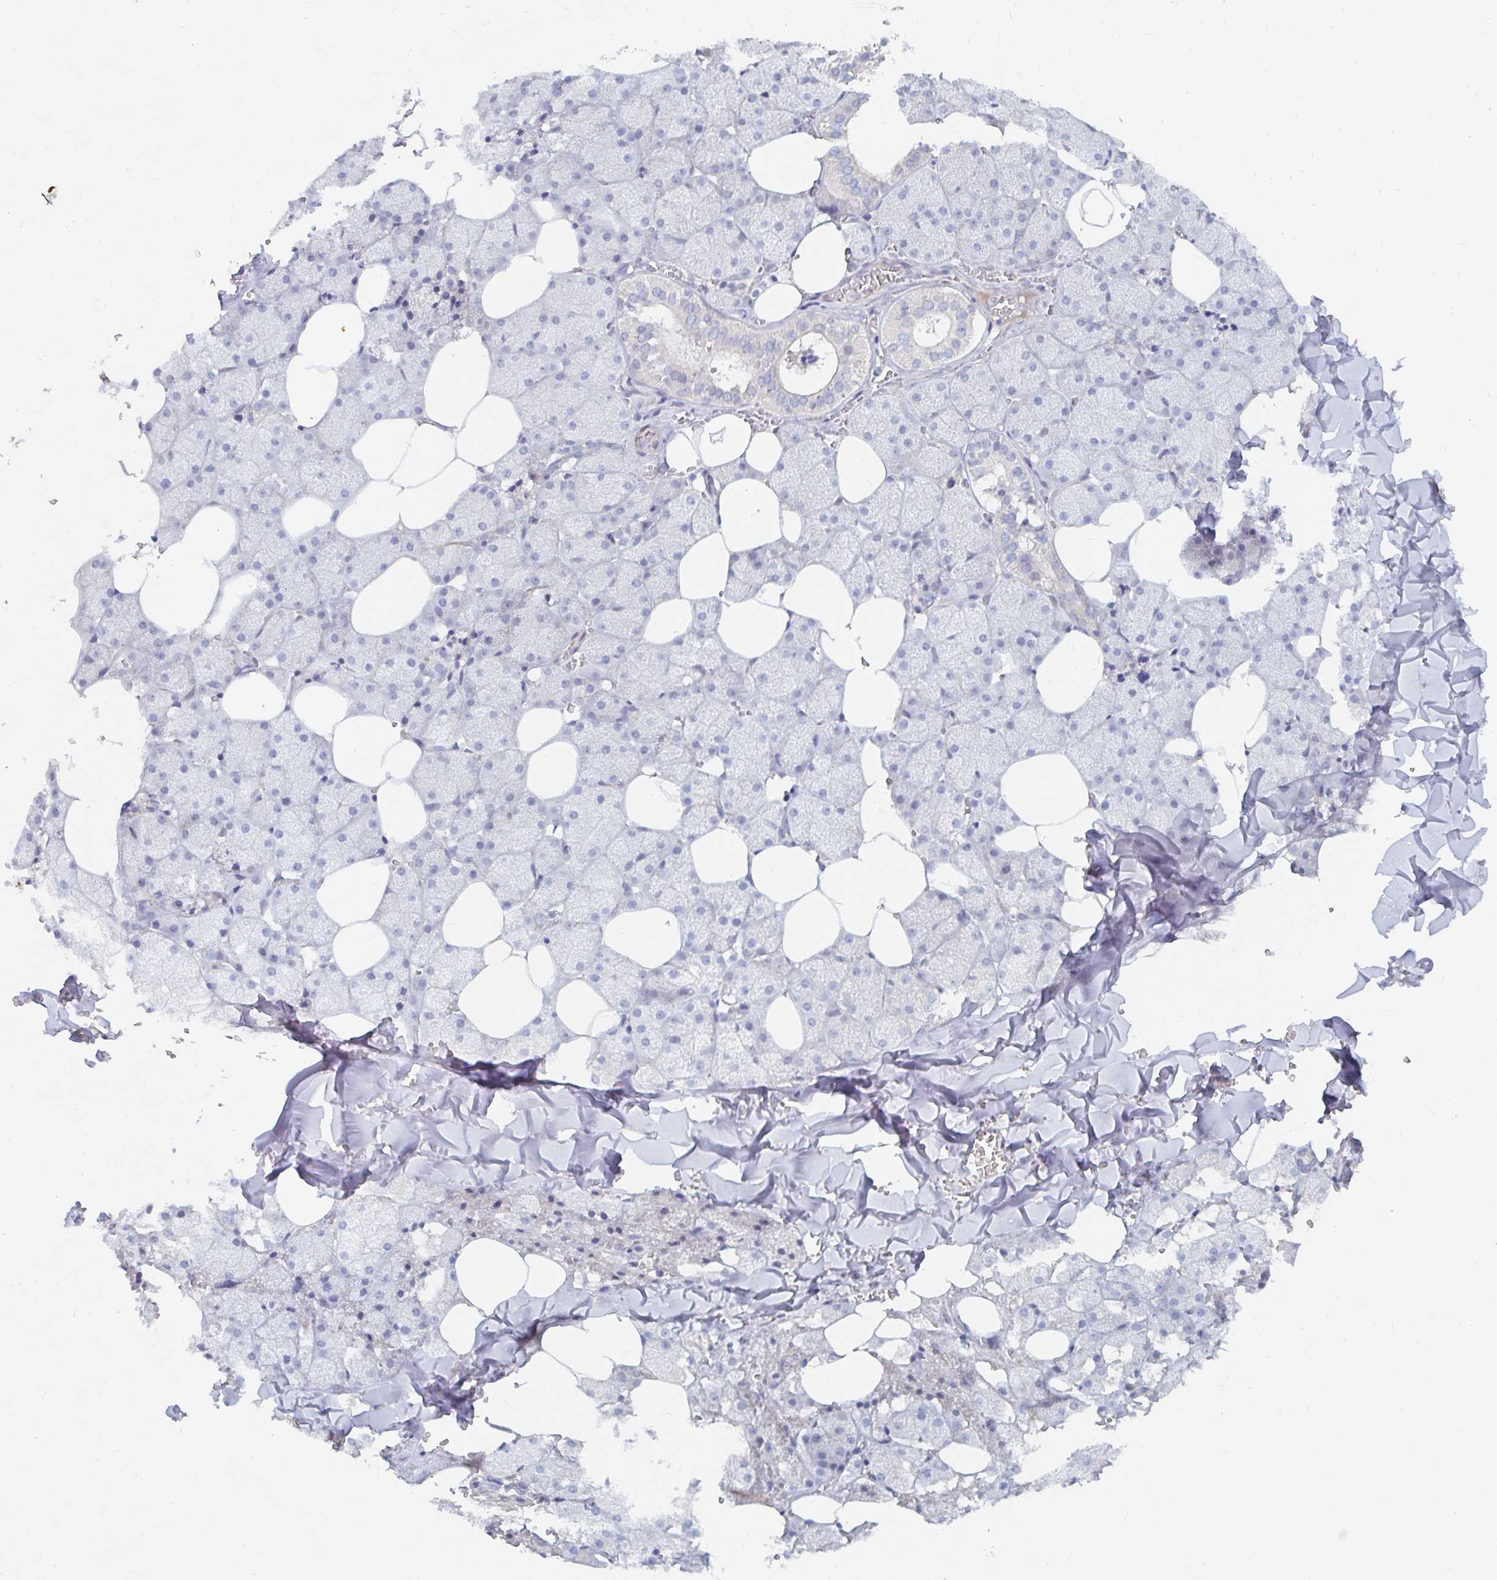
{"staining": {"intensity": "negative", "quantity": "none", "location": "none"}, "tissue": "salivary gland", "cell_type": "Glandular cells", "image_type": "normal", "snomed": [{"axis": "morphology", "description": "Normal tissue, NOS"}, {"axis": "topography", "description": "Salivary gland"}, {"axis": "topography", "description": "Peripheral nerve tissue"}], "caption": "There is no significant staining in glandular cells of salivary gland. The staining is performed using DAB (3,3'-diaminobenzidine) brown chromogen with nuclei counter-stained in using hematoxylin.", "gene": "NME9", "patient": {"sex": "male", "age": 38}}